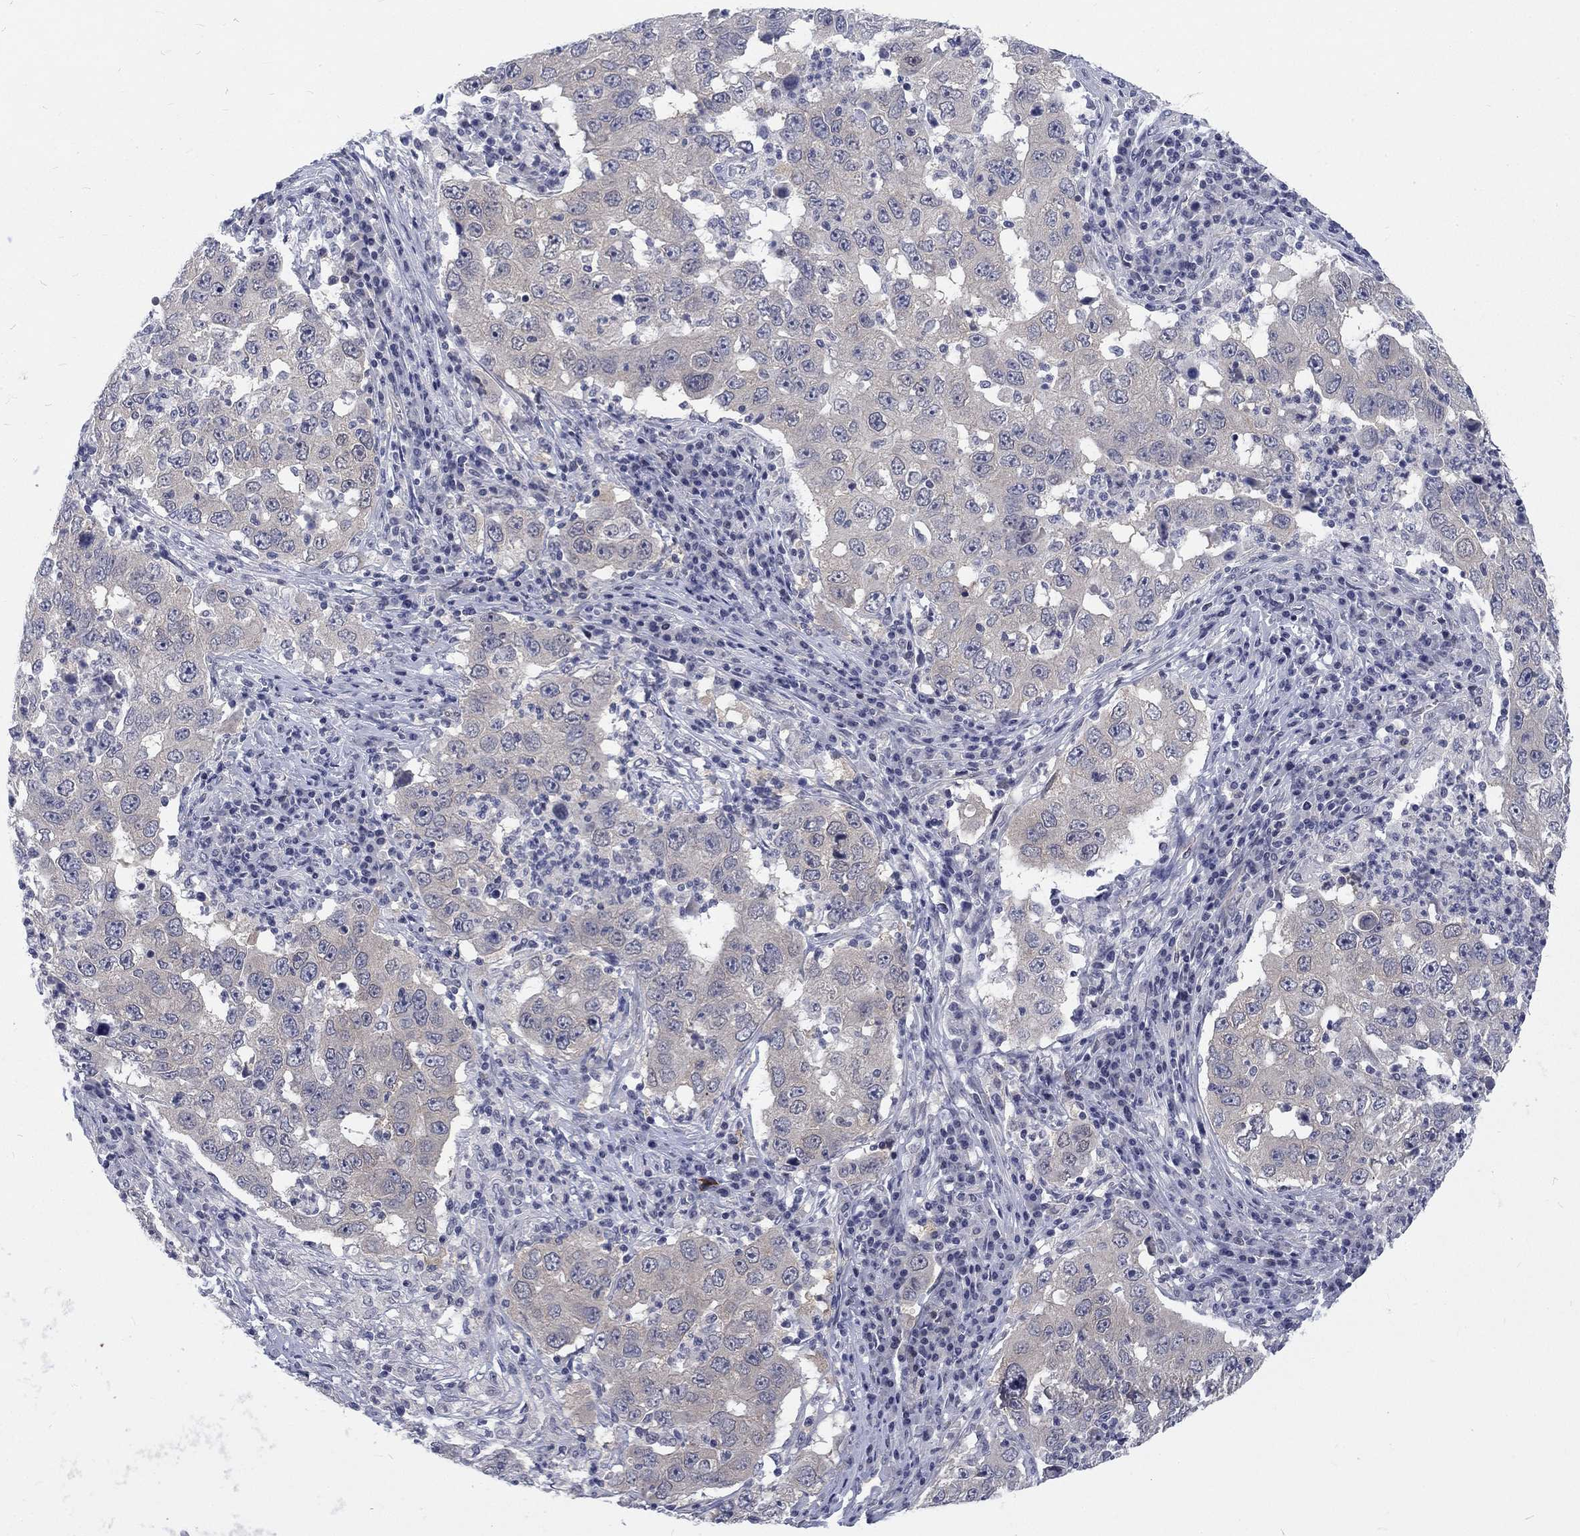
{"staining": {"intensity": "strong", "quantity": "<25%", "location": "cytoplasmic/membranous"}, "tissue": "lung cancer", "cell_type": "Tumor cells", "image_type": "cancer", "snomed": [{"axis": "morphology", "description": "Adenocarcinoma, NOS"}, {"axis": "topography", "description": "Lung"}], "caption": "IHC micrograph of neoplastic tissue: lung cancer (adenocarcinoma) stained using immunohistochemistry (IHC) displays medium levels of strong protein expression localized specifically in the cytoplasmic/membranous of tumor cells, appearing as a cytoplasmic/membranous brown color.", "gene": "PHKA1", "patient": {"sex": "male", "age": 73}}